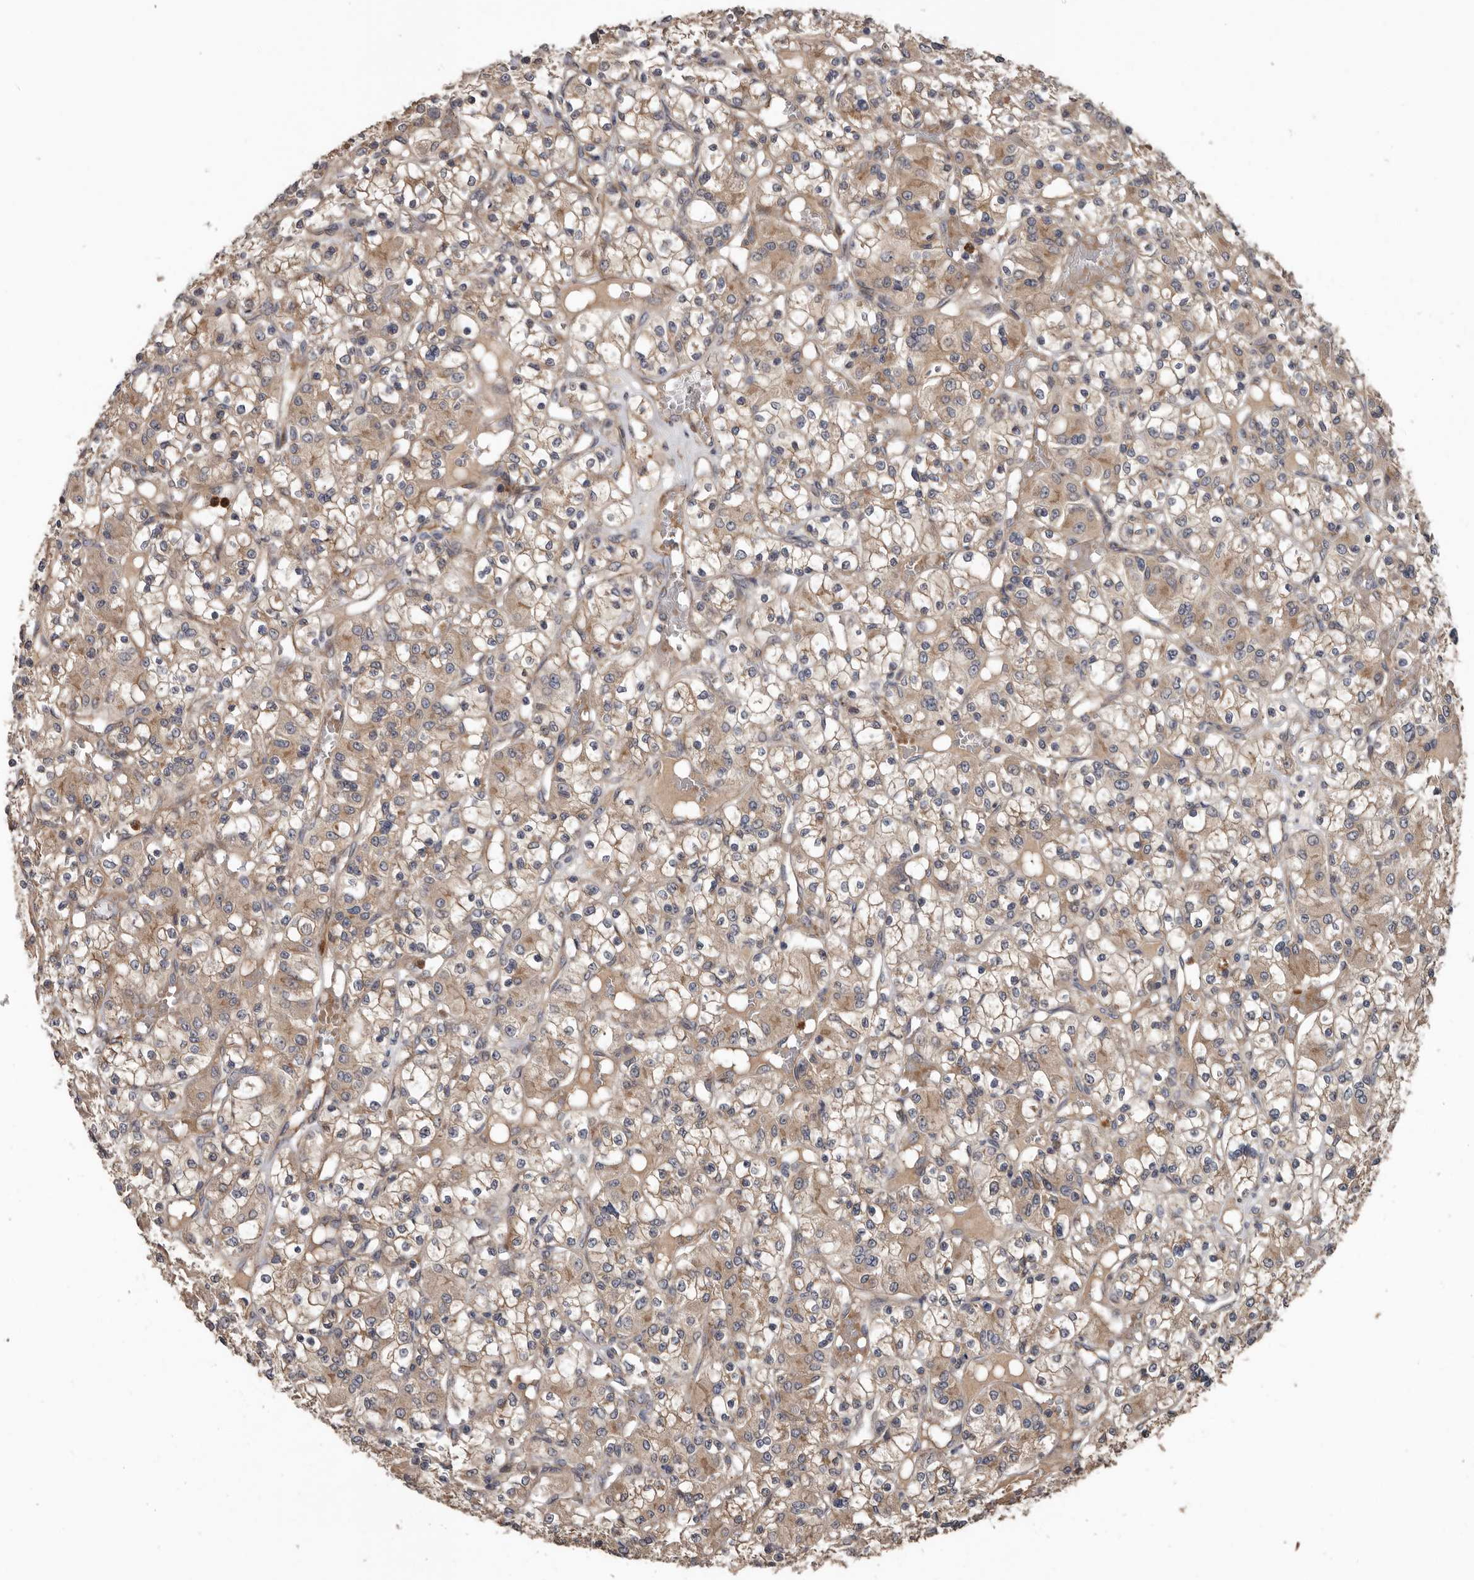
{"staining": {"intensity": "weak", "quantity": ">75%", "location": "cytoplasmic/membranous"}, "tissue": "renal cancer", "cell_type": "Tumor cells", "image_type": "cancer", "snomed": [{"axis": "morphology", "description": "Adenocarcinoma, NOS"}, {"axis": "topography", "description": "Kidney"}], "caption": "Tumor cells demonstrate low levels of weak cytoplasmic/membranous staining in about >75% of cells in human renal cancer (adenocarcinoma).", "gene": "ARHGEF5", "patient": {"sex": "female", "age": 59}}